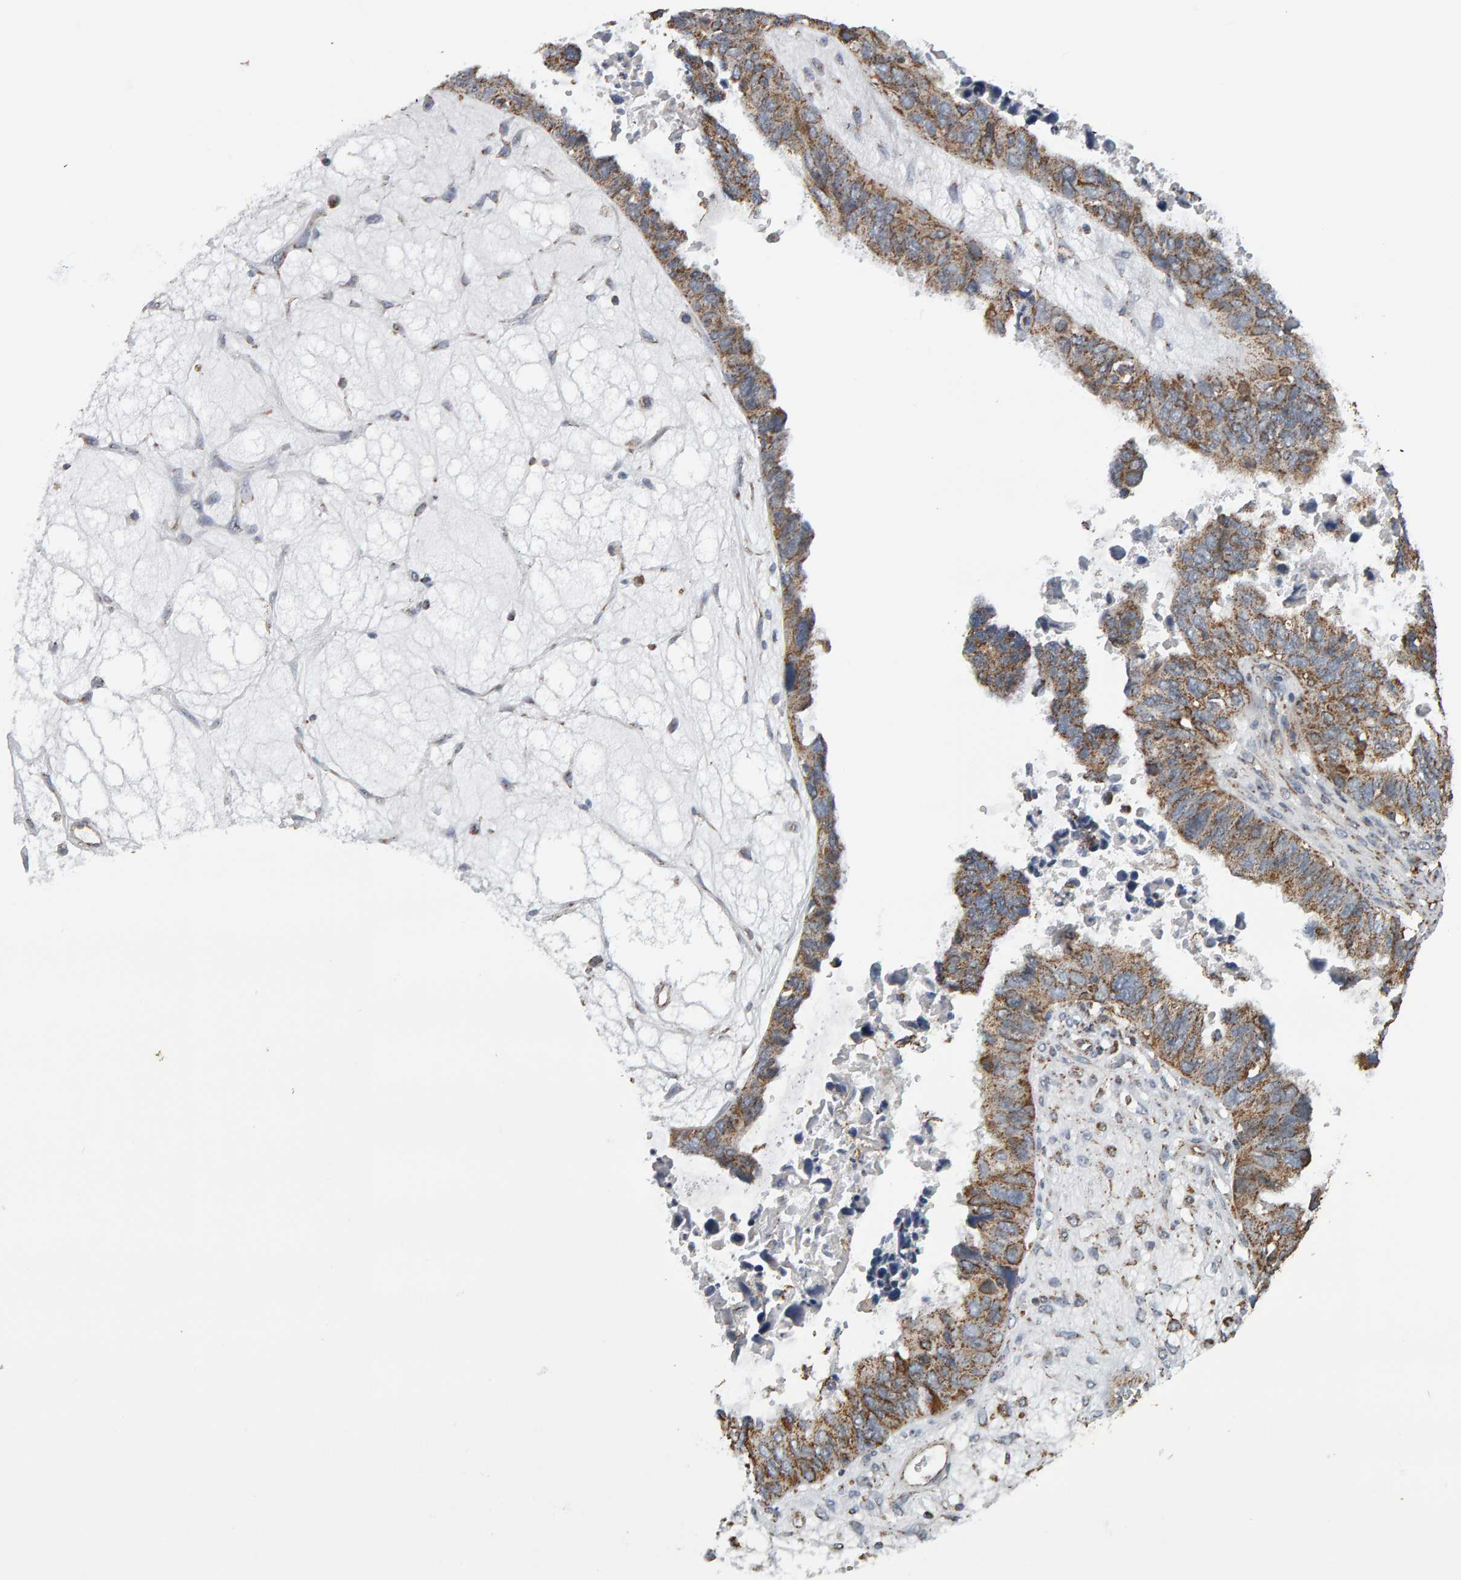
{"staining": {"intensity": "moderate", "quantity": ">75%", "location": "cytoplasmic/membranous"}, "tissue": "ovarian cancer", "cell_type": "Tumor cells", "image_type": "cancer", "snomed": [{"axis": "morphology", "description": "Cystadenocarcinoma, serous, NOS"}, {"axis": "topography", "description": "Ovary"}], "caption": "A high-resolution micrograph shows immunohistochemistry staining of ovarian serous cystadenocarcinoma, which demonstrates moderate cytoplasmic/membranous positivity in about >75% of tumor cells.", "gene": "TOM1L1", "patient": {"sex": "female", "age": 79}}